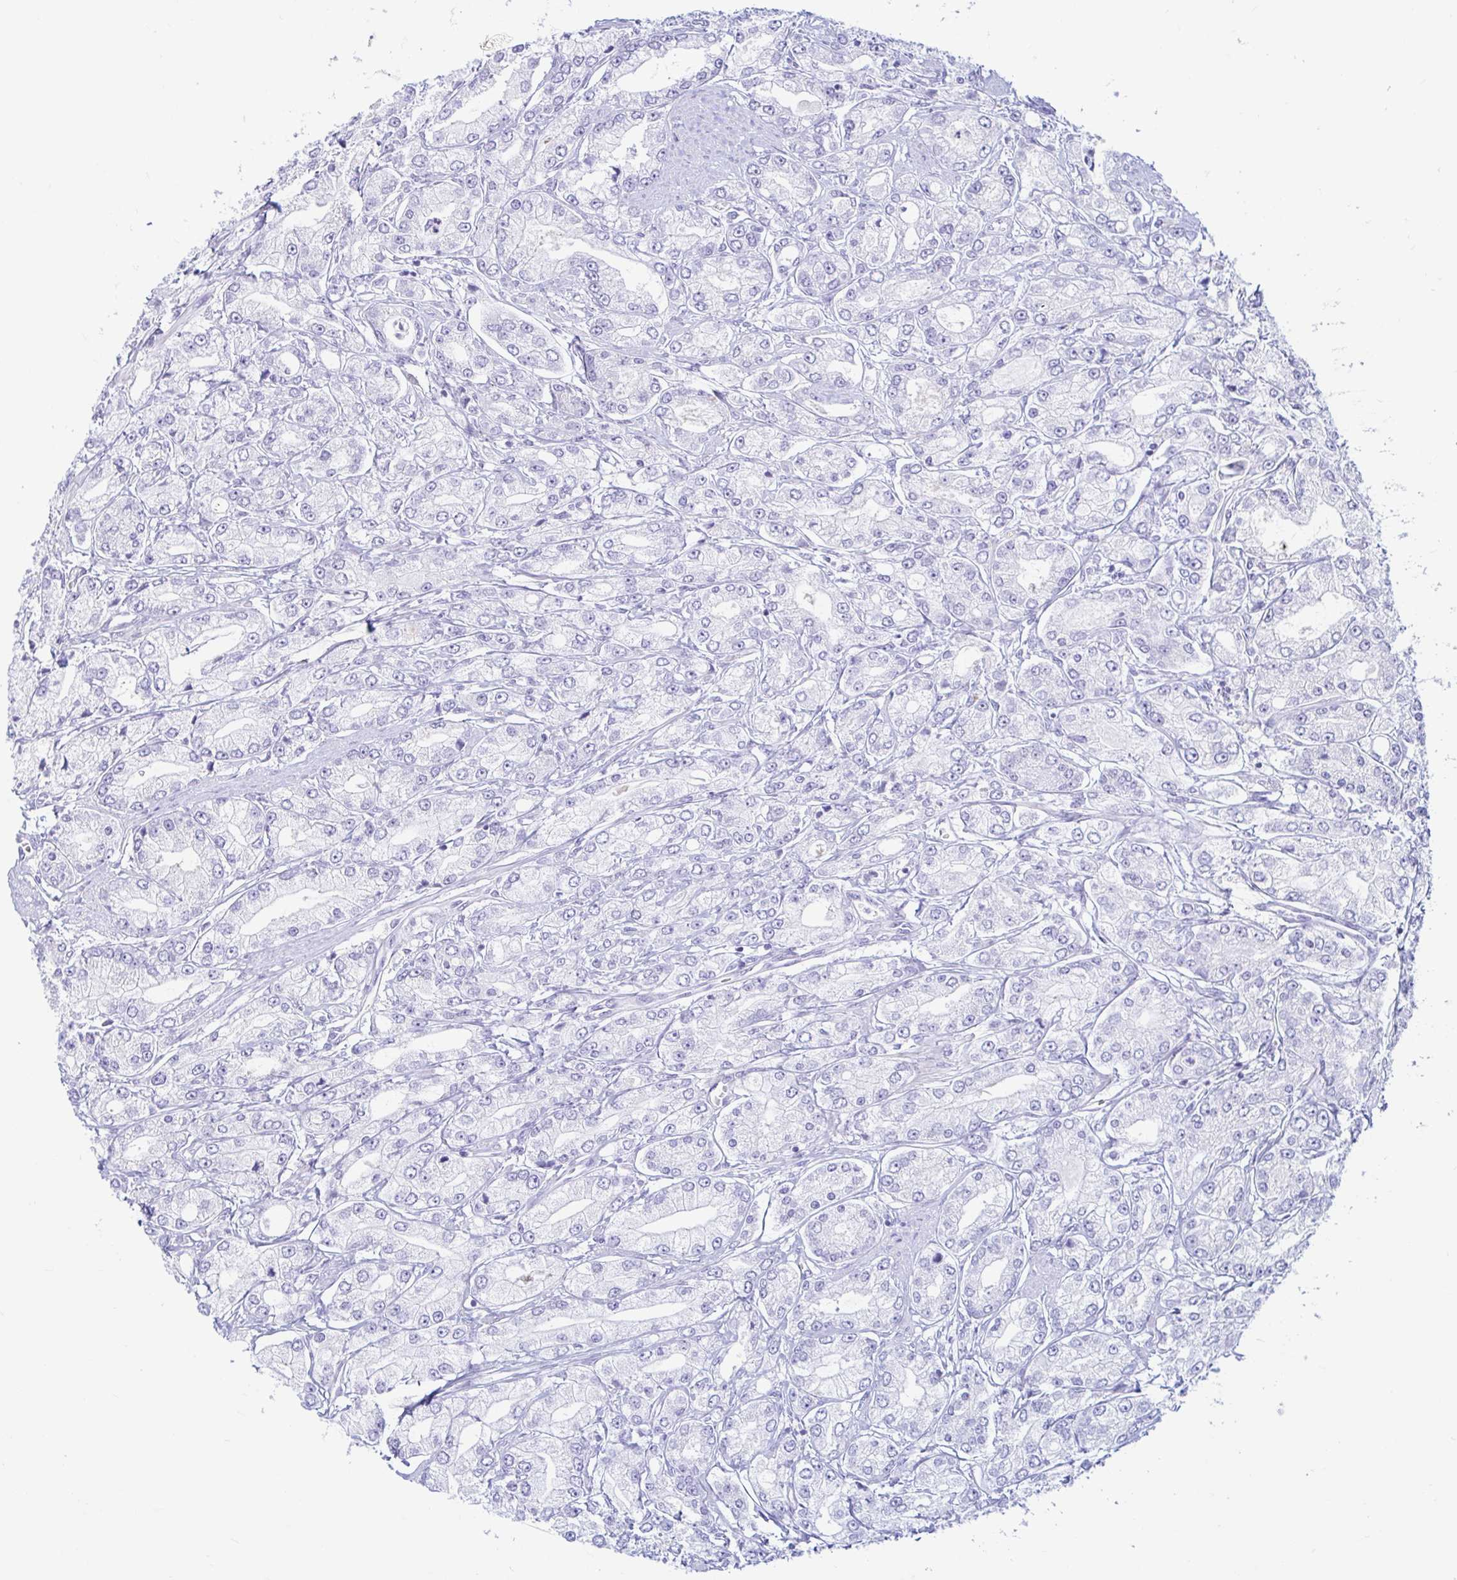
{"staining": {"intensity": "negative", "quantity": "none", "location": "none"}, "tissue": "prostate cancer", "cell_type": "Tumor cells", "image_type": "cancer", "snomed": [{"axis": "morphology", "description": "Adenocarcinoma, High grade"}, {"axis": "topography", "description": "Prostate"}], "caption": "IHC micrograph of prostate cancer stained for a protein (brown), which reveals no staining in tumor cells.", "gene": "ERICH6", "patient": {"sex": "male", "age": 66}}